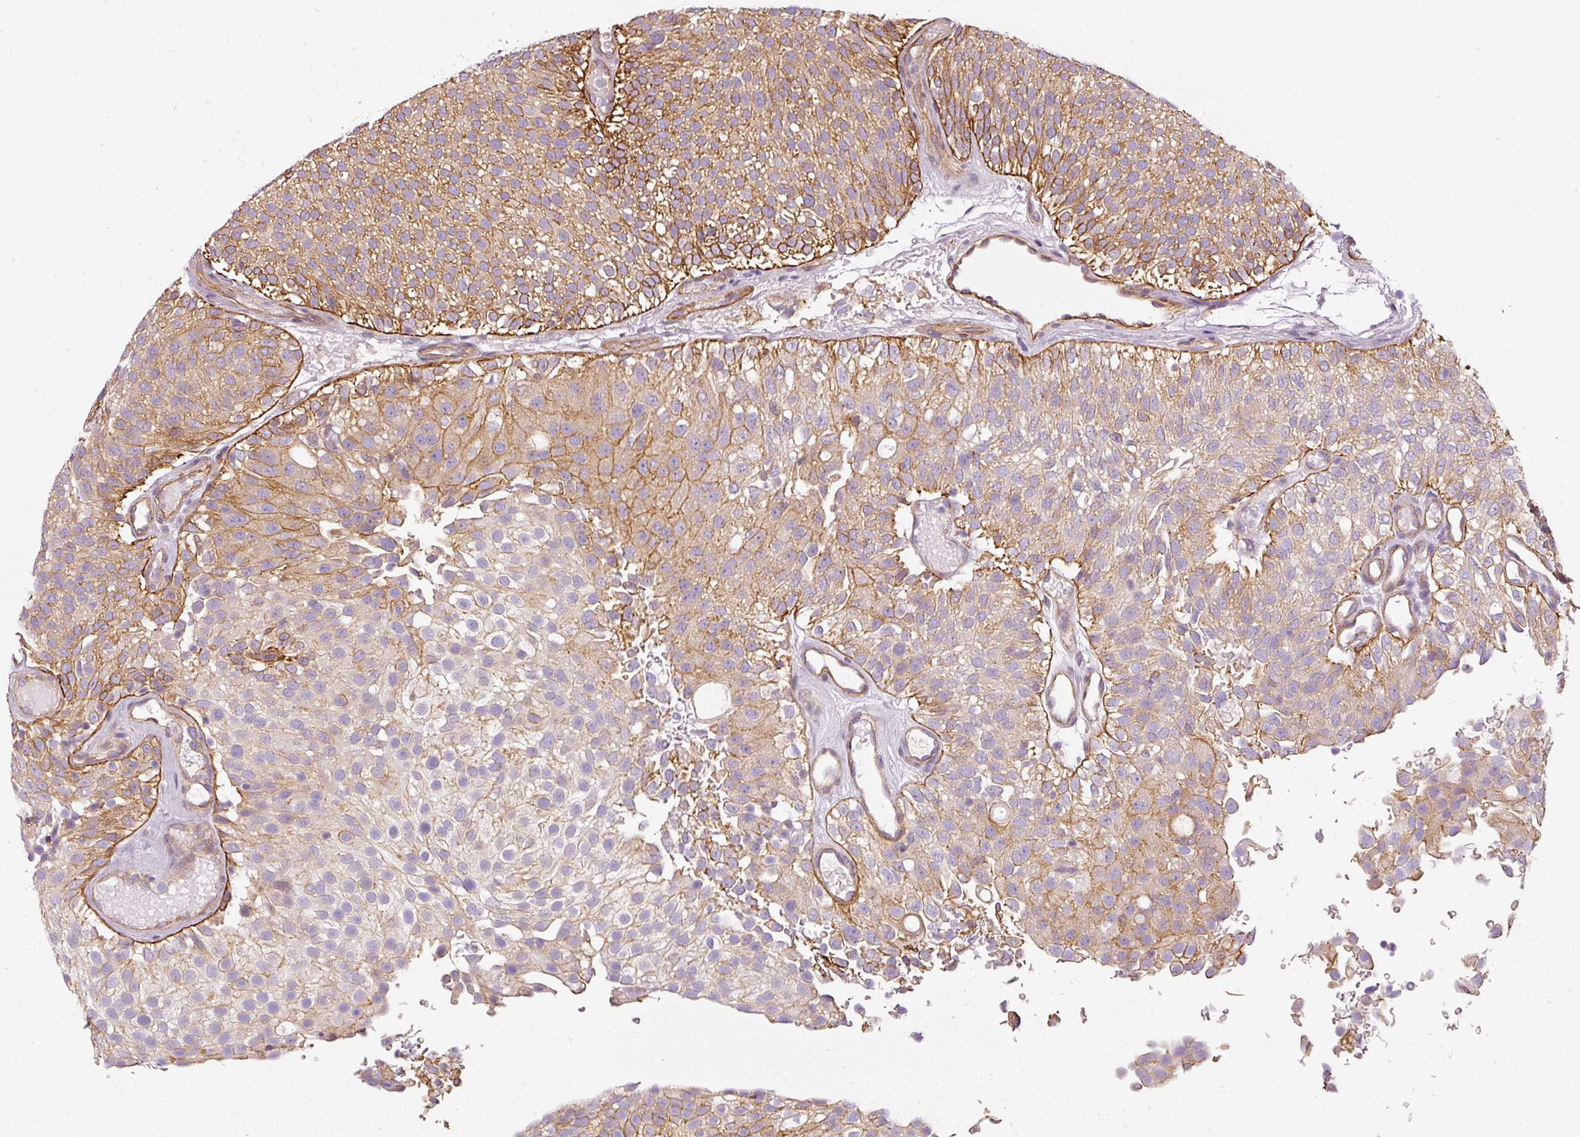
{"staining": {"intensity": "moderate", "quantity": "25%-75%", "location": "cytoplasmic/membranous"}, "tissue": "urothelial cancer", "cell_type": "Tumor cells", "image_type": "cancer", "snomed": [{"axis": "morphology", "description": "Urothelial carcinoma, Low grade"}, {"axis": "topography", "description": "Urinary bladder"}], "caption": "IHC of human low-grade urothelial carcinoma reveals medium levels of moderate cytoplasmic/membranous positivity in approximately 25%-75% of tumor cells.", "gene": "OSR2", "patient": {"sex": "male", "age": 78}}